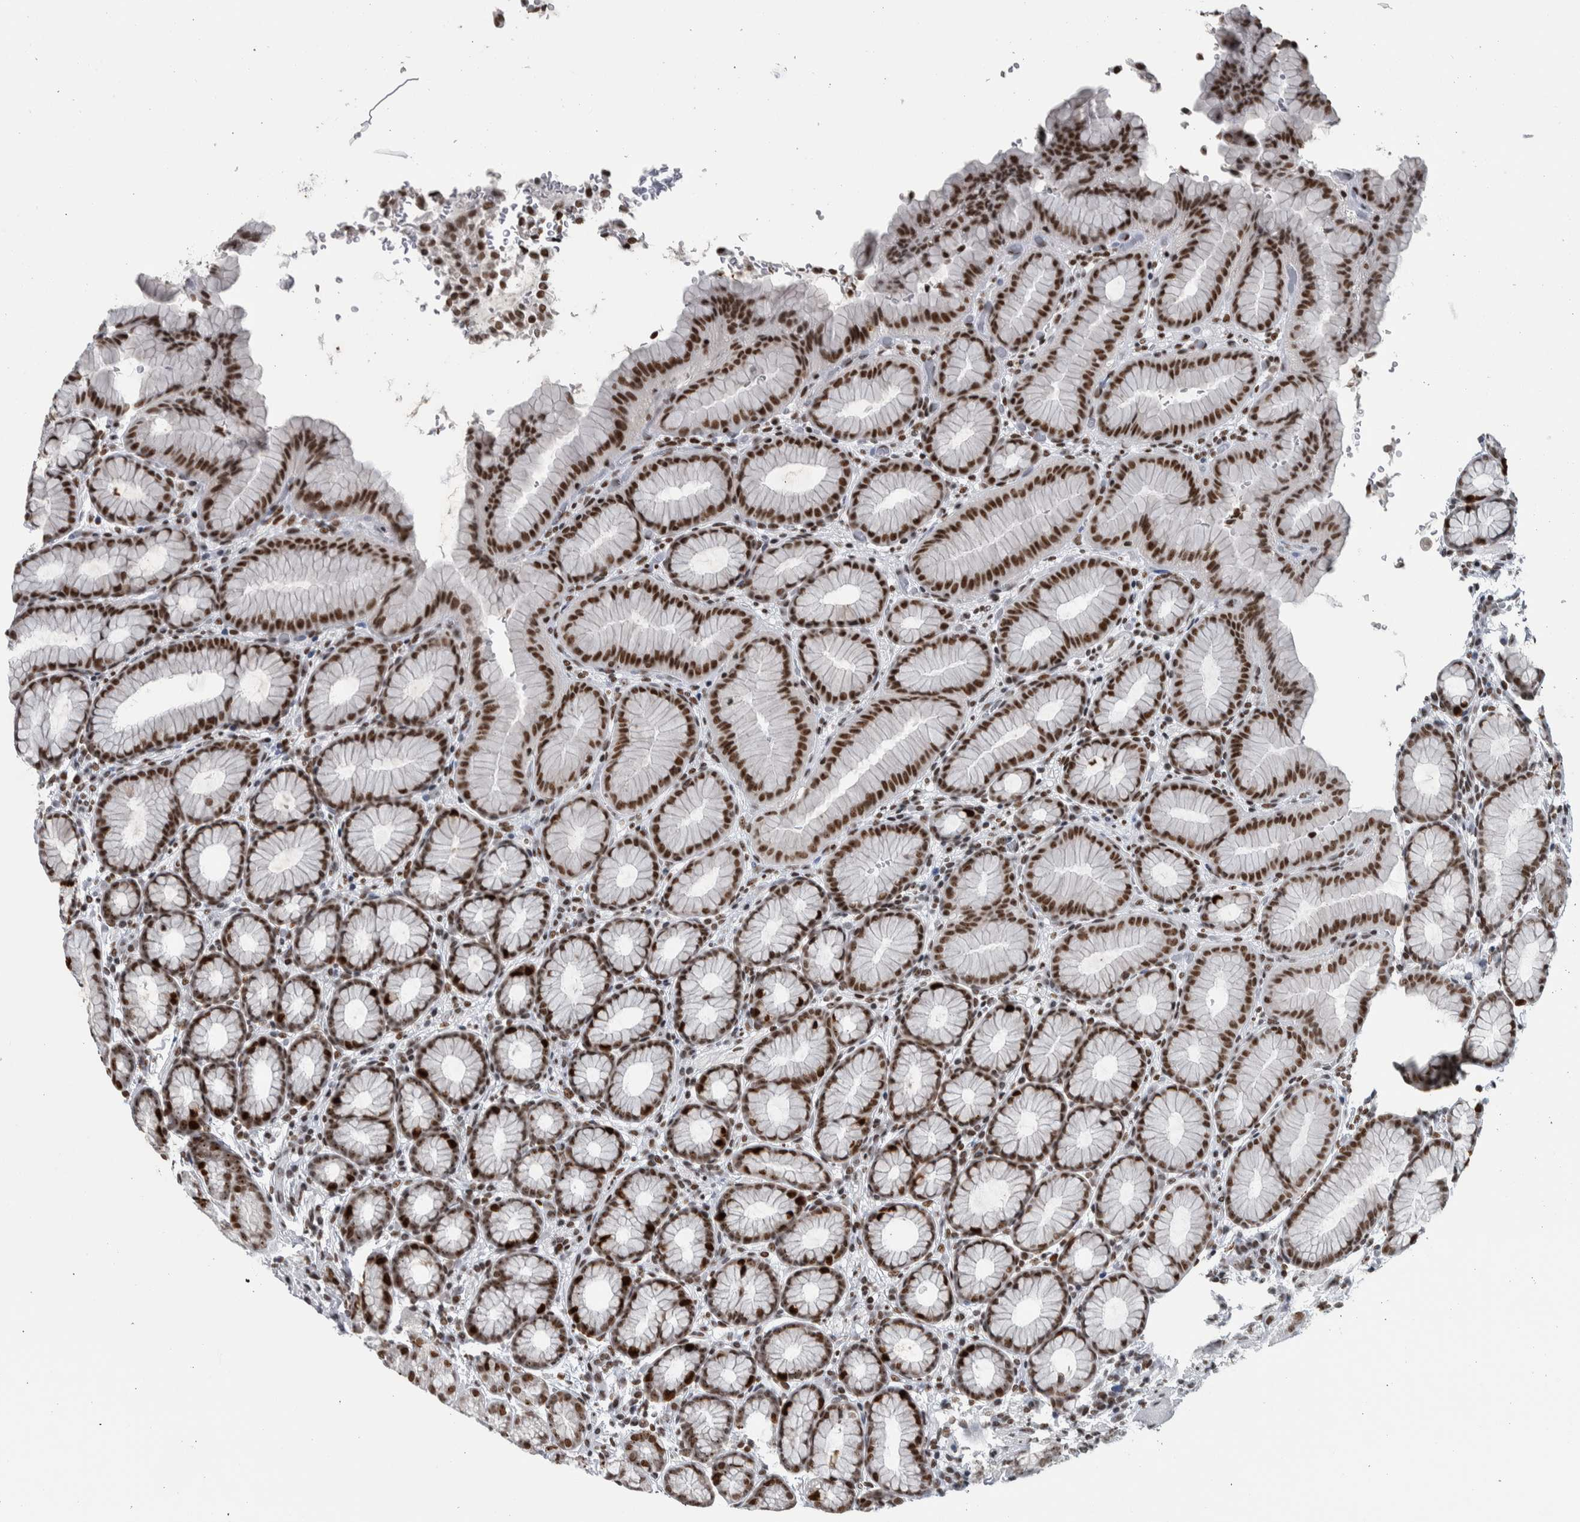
{"staining": {"intensity": "strong", "quantity": ">75%", "location": "nuclear"}, "tissue": "stomach", "cell_type": "Glandular cells", "image_type": "normal", "snomed": [{"axis": "morphology", "description": "Normal tissue, NOS"}, {"axis": "topography", "description": "Stomach"}], "caption": "Immunohistochemical staining of normal human stomach displays strong nuclear protein expression in approximately >75% of glandular cells.", "gene": "TOP2B", "patient": {"sex": "male", "age": 42}}